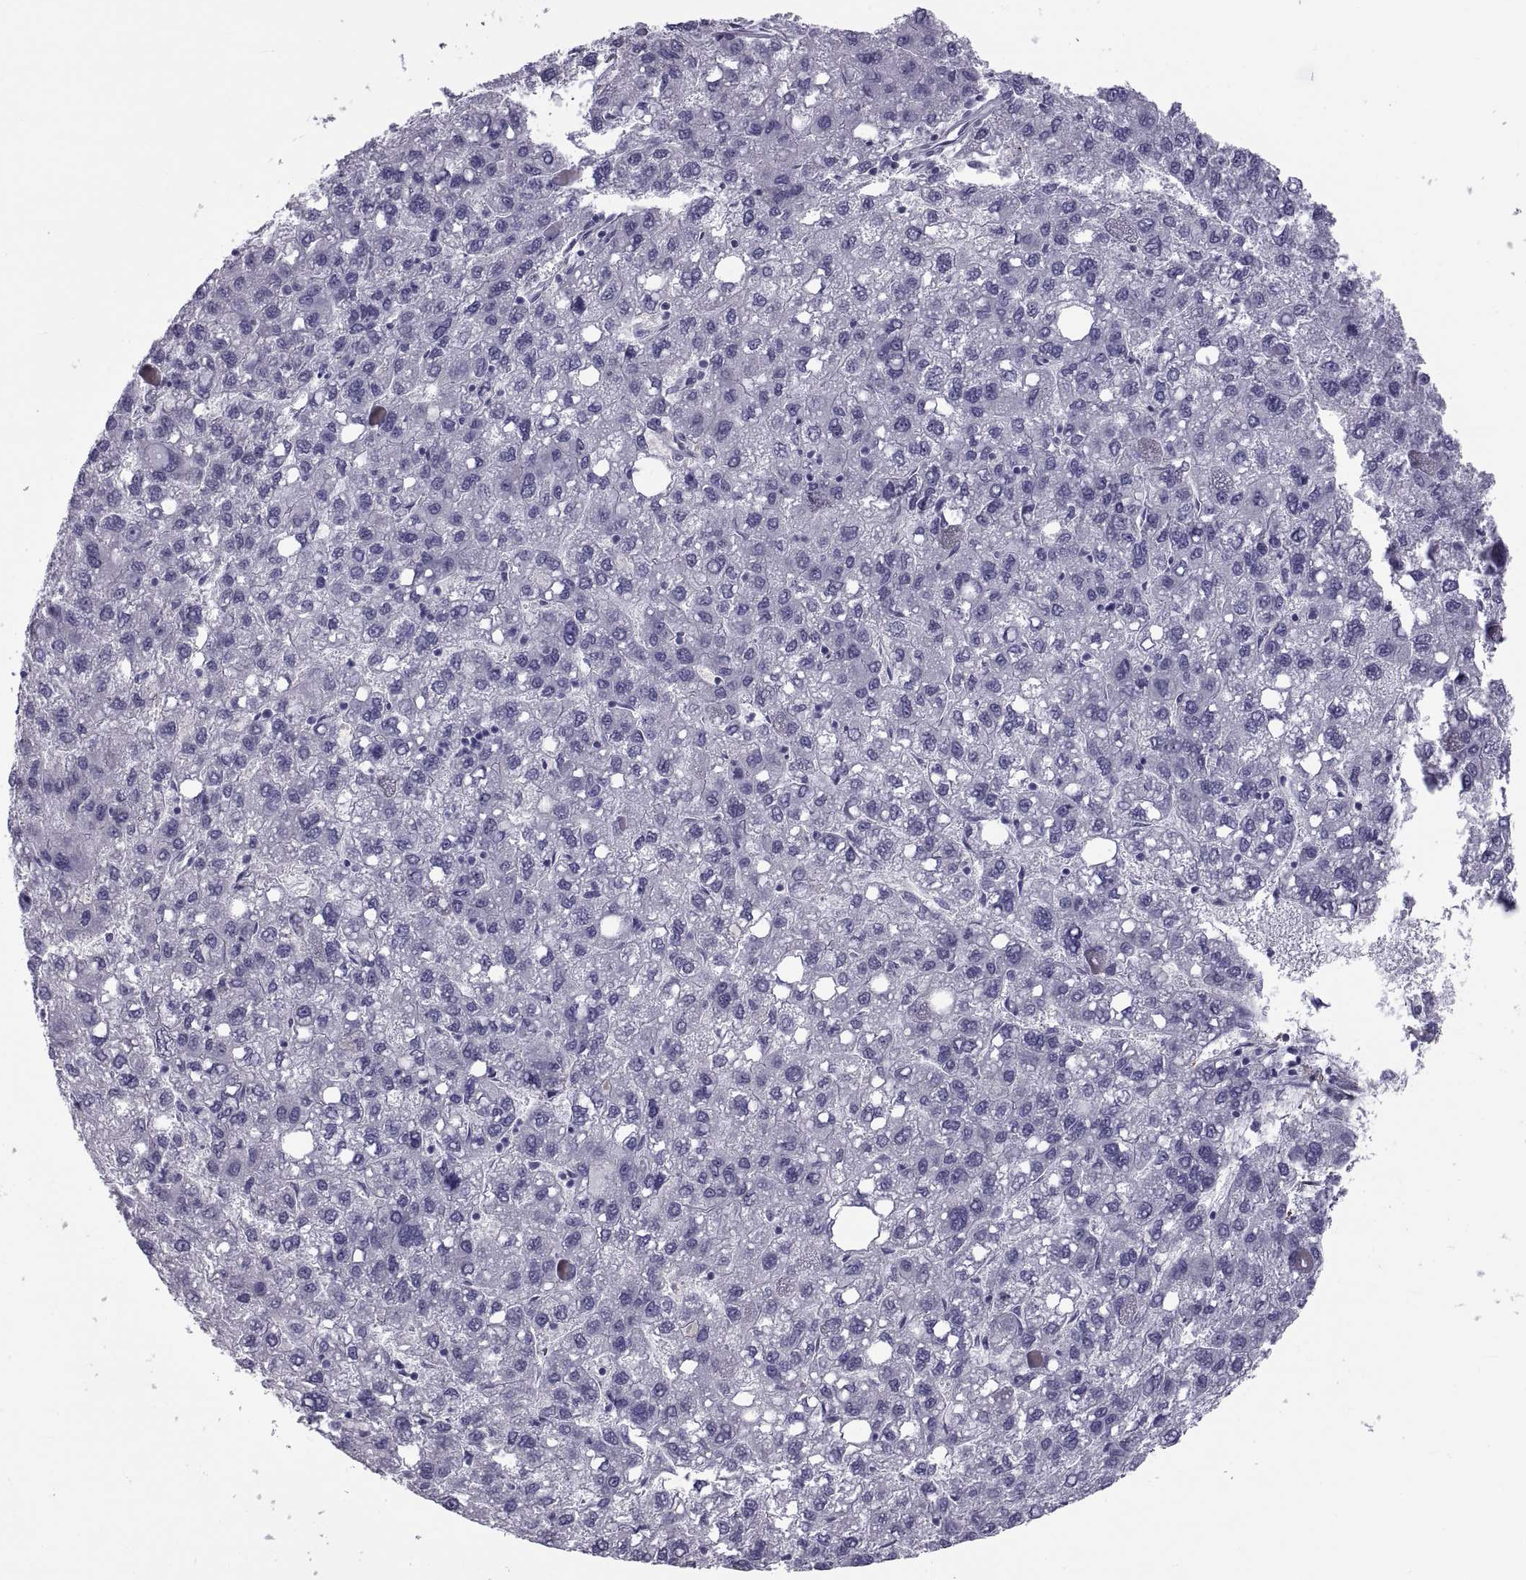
{"staining": {"intensity": "negative", "quantity": "none", "location": "none"}, "tissue": "liver cancer", "cell_type": "Tumor cells", "image_type": "cancer", "snomed": [{"axis": "morphology", "description": "Carcinoma, Hepatocellular, NOS"}, {"axis": "topography", "description": "Liver"}], "caption": "An IHC photomicrograph of liver hepatocellular carcinoma is shown. There is no staining in tumor cells of liver hepatocellular carcinoma.", "gene": "MAGEB1", "patient": {"sex": "female", "age": 82}}